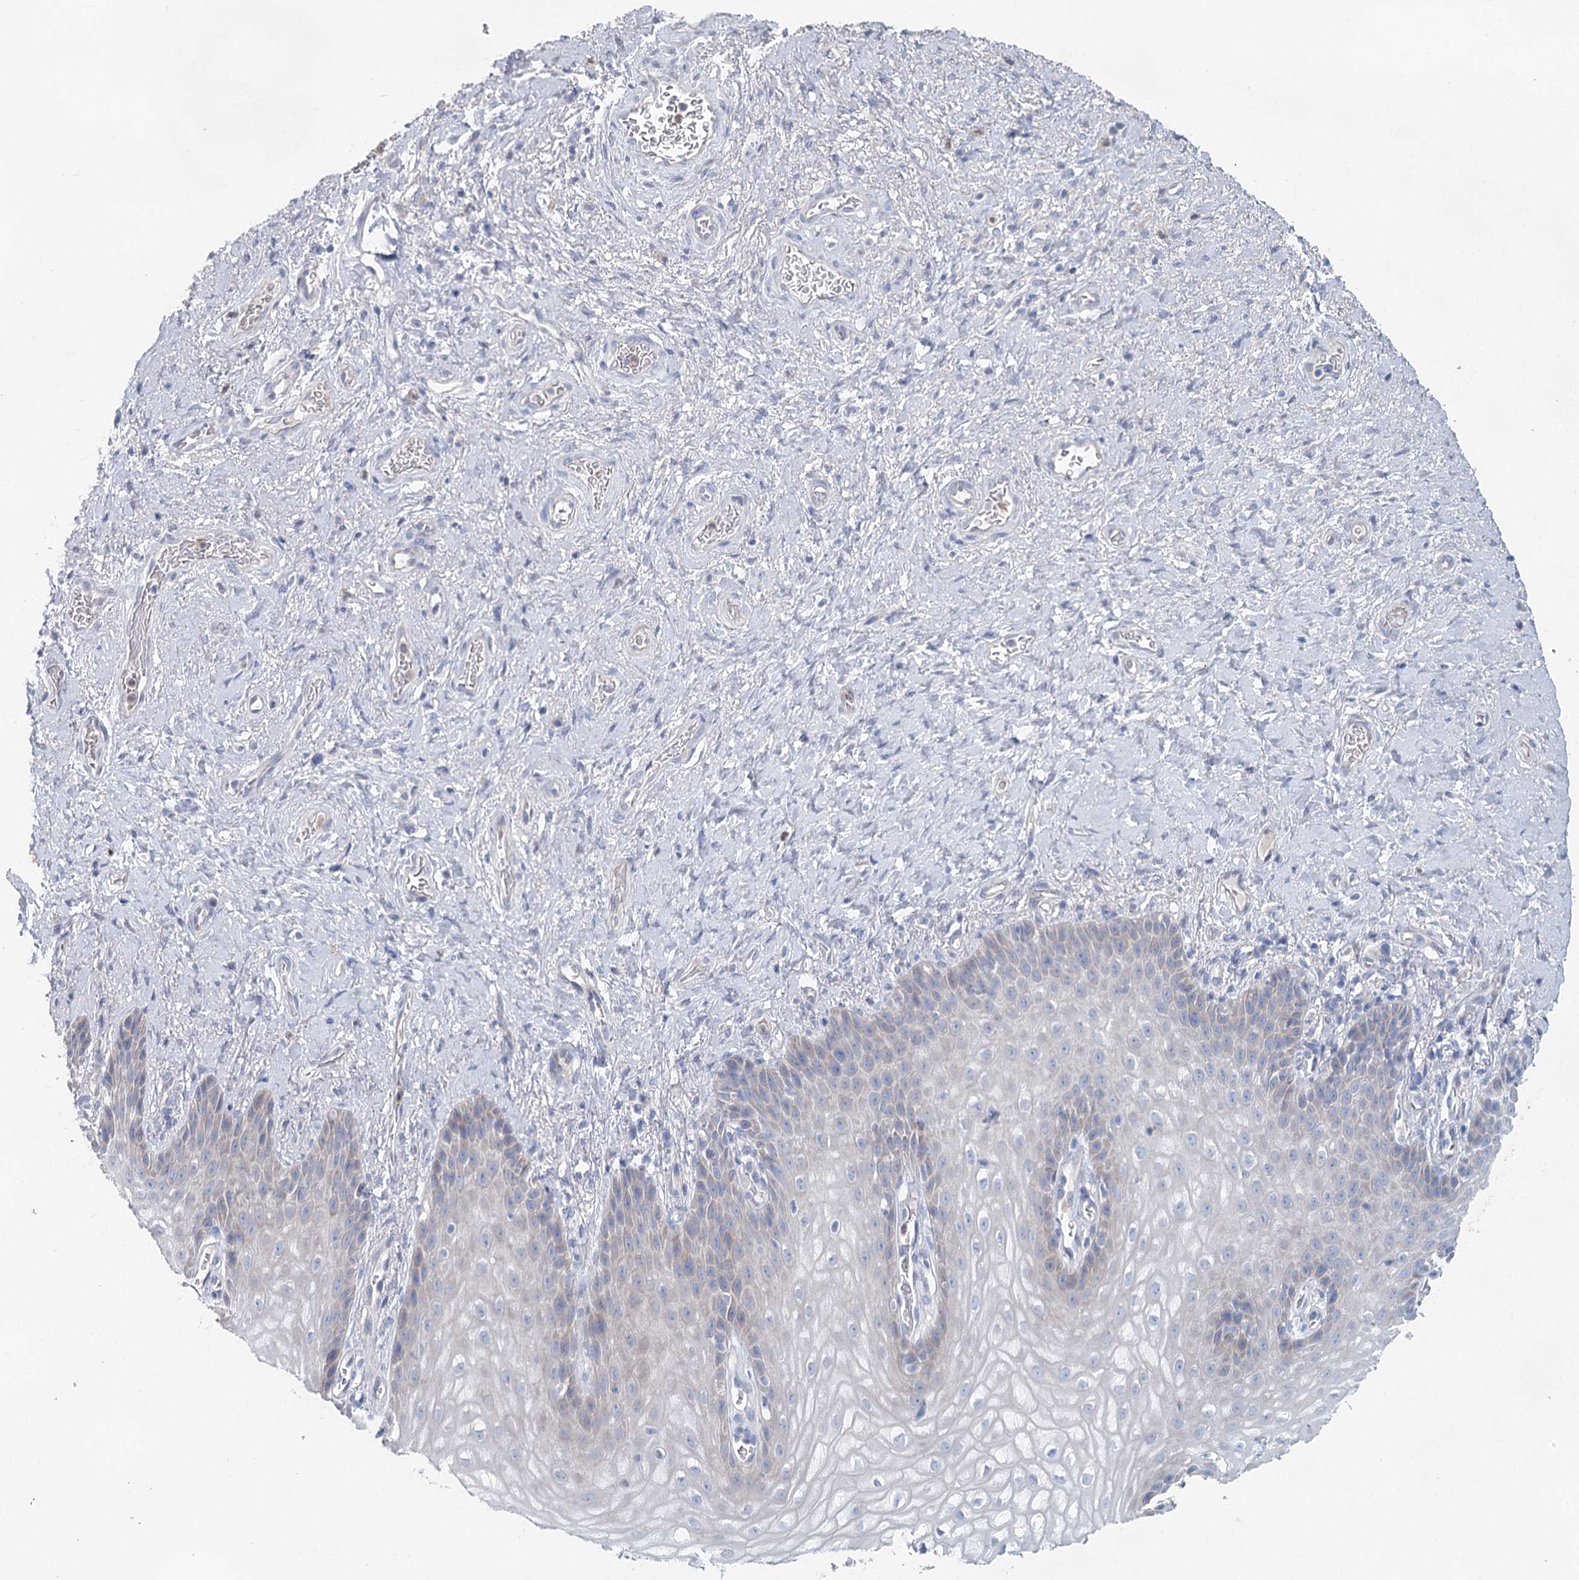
{"staining": {"intensity": "negative", "quantity": "none", "location": "none"}, "tissue": "vagina", "cell_type": "Squamous epithelial cells", "image_type": "normal", "snomed": [{"axis": "morphology", "description": "Normal tissue, NOS"}, {"axis": "topography", "description": "Vagina"}], "caption": "This is an immunohistochemistry (IHC) histopathology image of unremarkable vagina. There is no expression in squamous epithelial cells.", "gene": "MYL6B", "patient": {"sex": "female", "age": 60}}